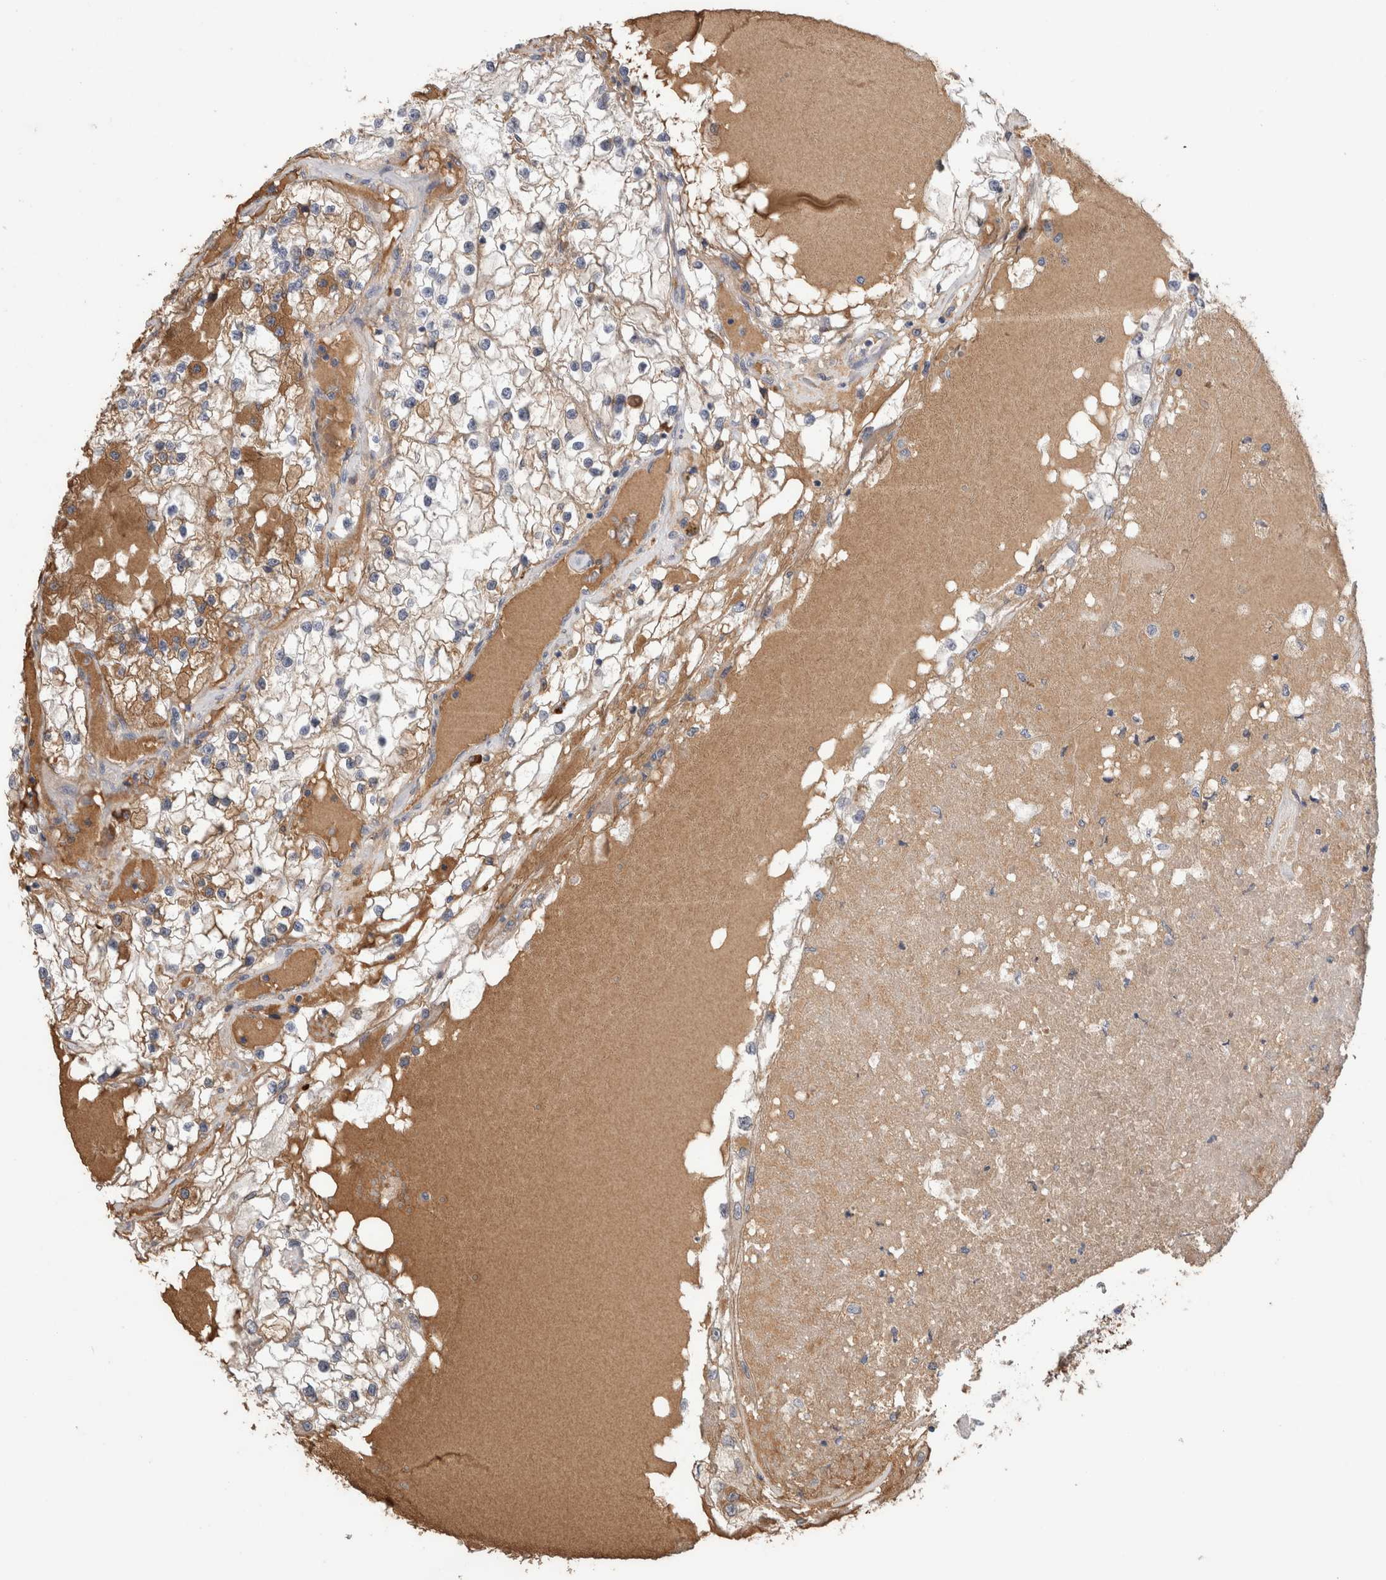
{"staining": {"intensity": "weak", "quantity": ">75%", "location": "cytoplasmic/membranous"}, "tissue": "renal cancer", "cell_type": "Tumor cells", "image_type": "cancer", "snomed": [{"axis": "morphology", "description": "Adenocarcinoma, NOS"}, {"axis": "topography", "description": "Kidney"}], "caption": "Immunohistochemical staining of human renal cancer (adenocarcinoma) shows low levels of weak cytoplasmic/membranous staining in about >75% of tumor cells. (DAB (3,3'-diaminobenzidine) = brown stain, brightfield microscopy at high magnification).", "gene": "PPP3CC", "patient": {"sex": "male", "age": 68}}